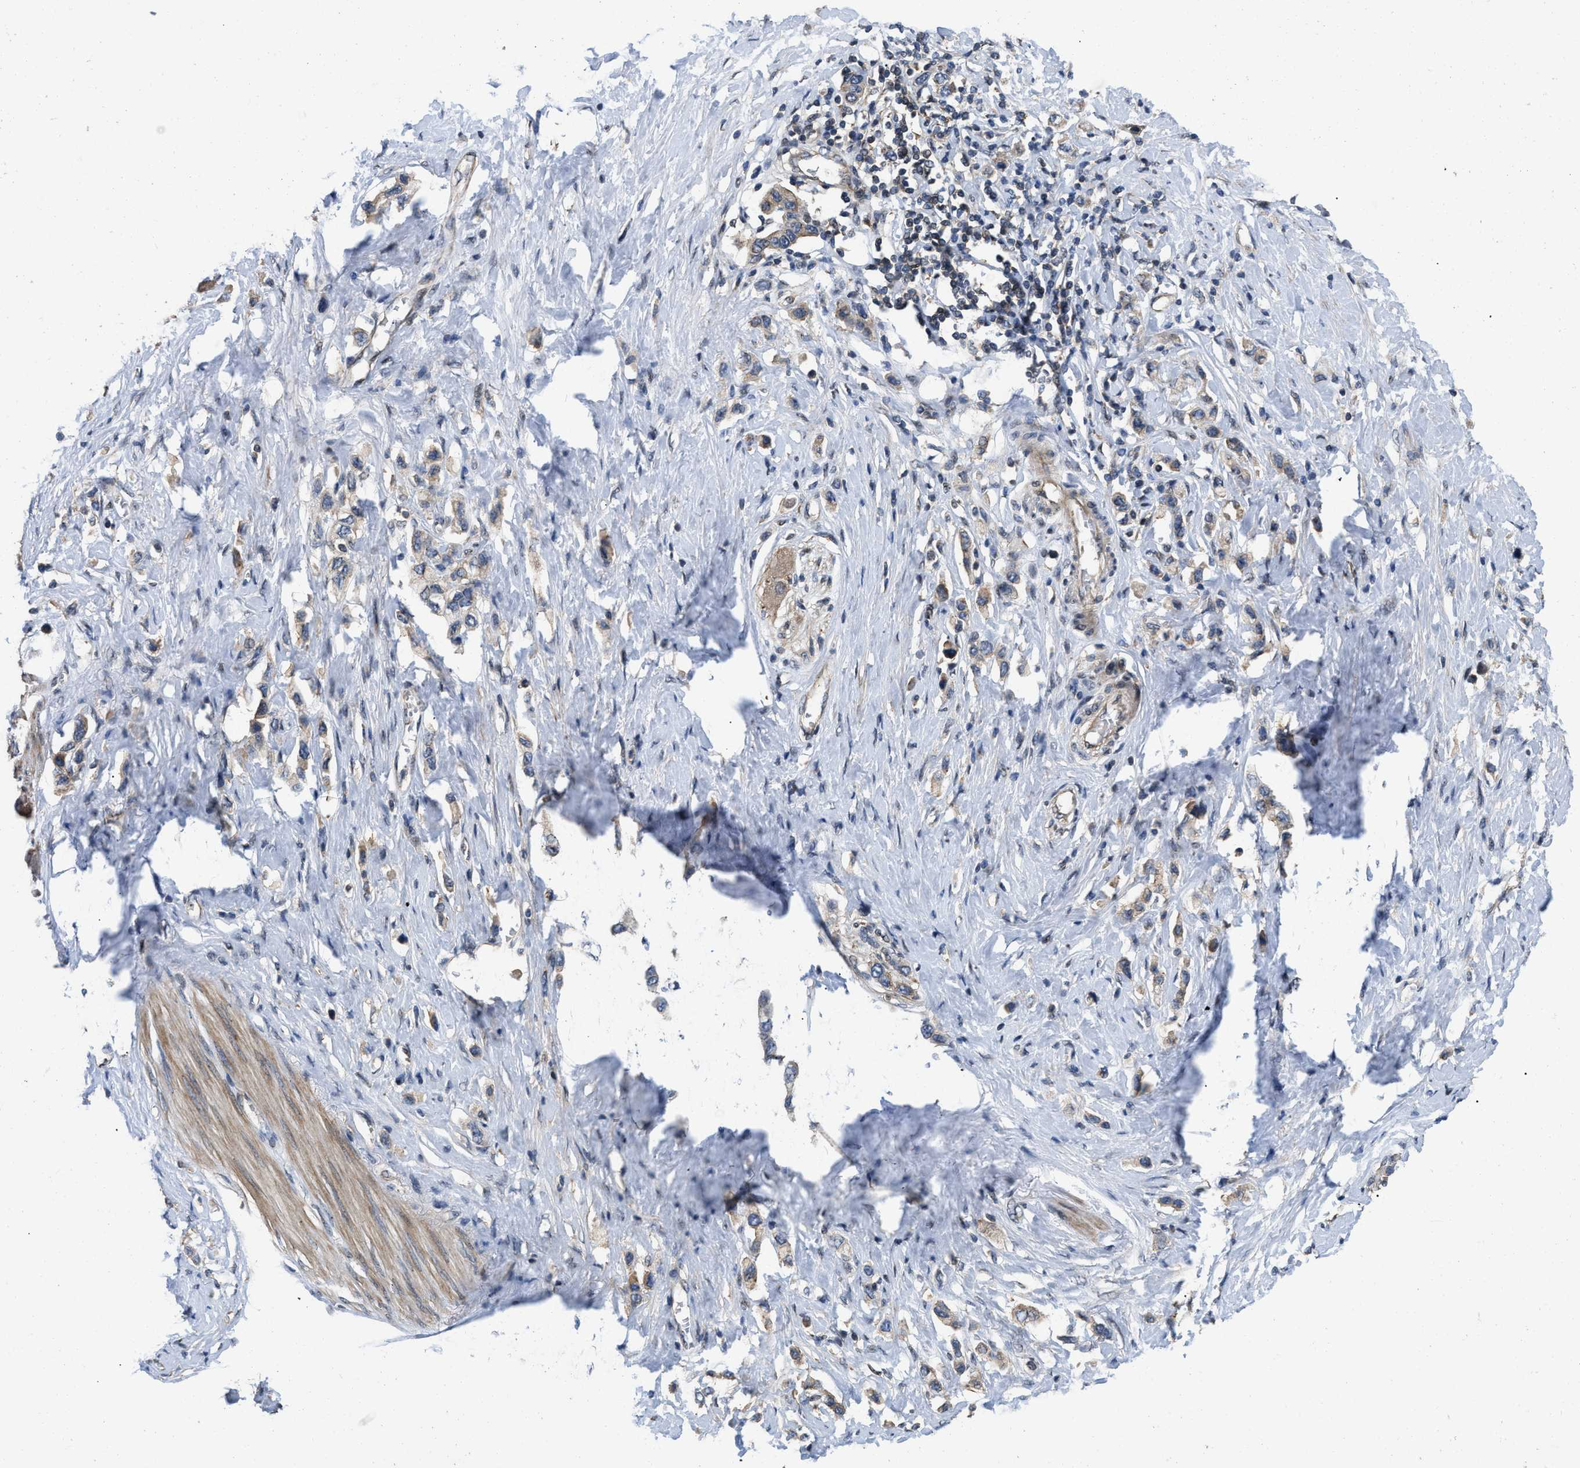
{"staining": {"intensity": "weak", "quantity": ">75%", "location": "cytoplasmic/membranous"}, "tissue": "stomach cancer", "cell_type": "Tumor cells", "image_type": "cancer", "snomed": [{"axis": "morphology", "description": "Adenocarcinoma, NOS"}, {"axis": "topography", "description": "Stomach"}], "caption": "Protein staining of stomach adenocarcinoma tissue demonstrates weak cytoplasmic/membranous positivity in about >75% of tumor cells. The protein of interest is stained brown, and the nuclei are stained in blue (DAB IHC with brightfield microscopy, high magnification).", "gene": "PRDM14", "patient": {"sex": "female", "age": 65}}